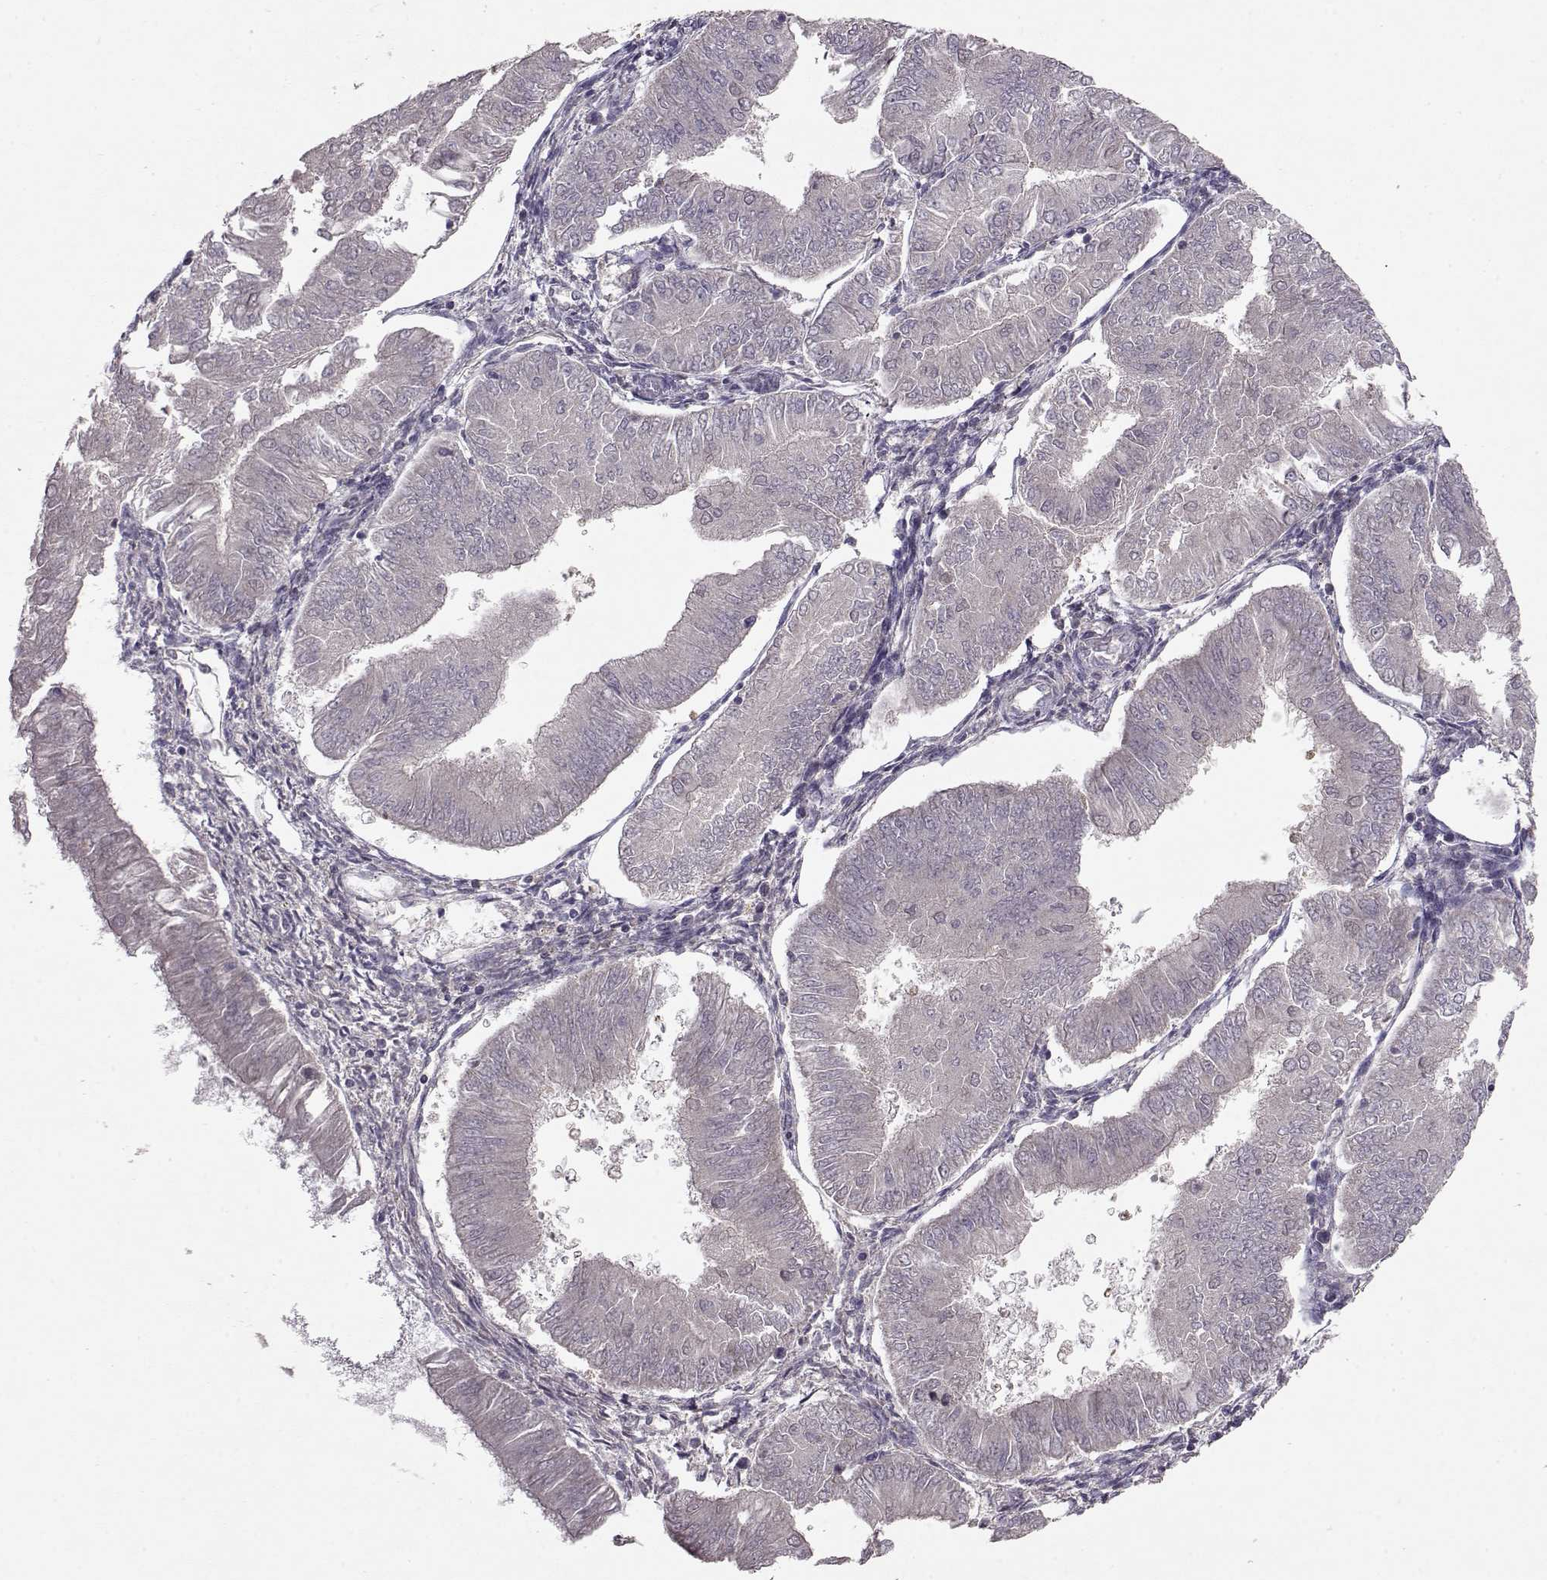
{"staining": {"intensity": "negative", "quantity": "none", "location": "none"}, "tissue": "endometrial cancer", "cell_type": "Tumor cells", "image_type": "cancer", "snomed": [{"axis": "morphology", "description": "Adenocarcinoma, NOS"}, {"axis": "topography", "description": "Endometrium"}], "caption": "Human endometrial cancer stained for a protein using IHC reveals no staining in tumor cells.", "gene": "PMCH", "patient": {"sex": "female", "age": 53}}